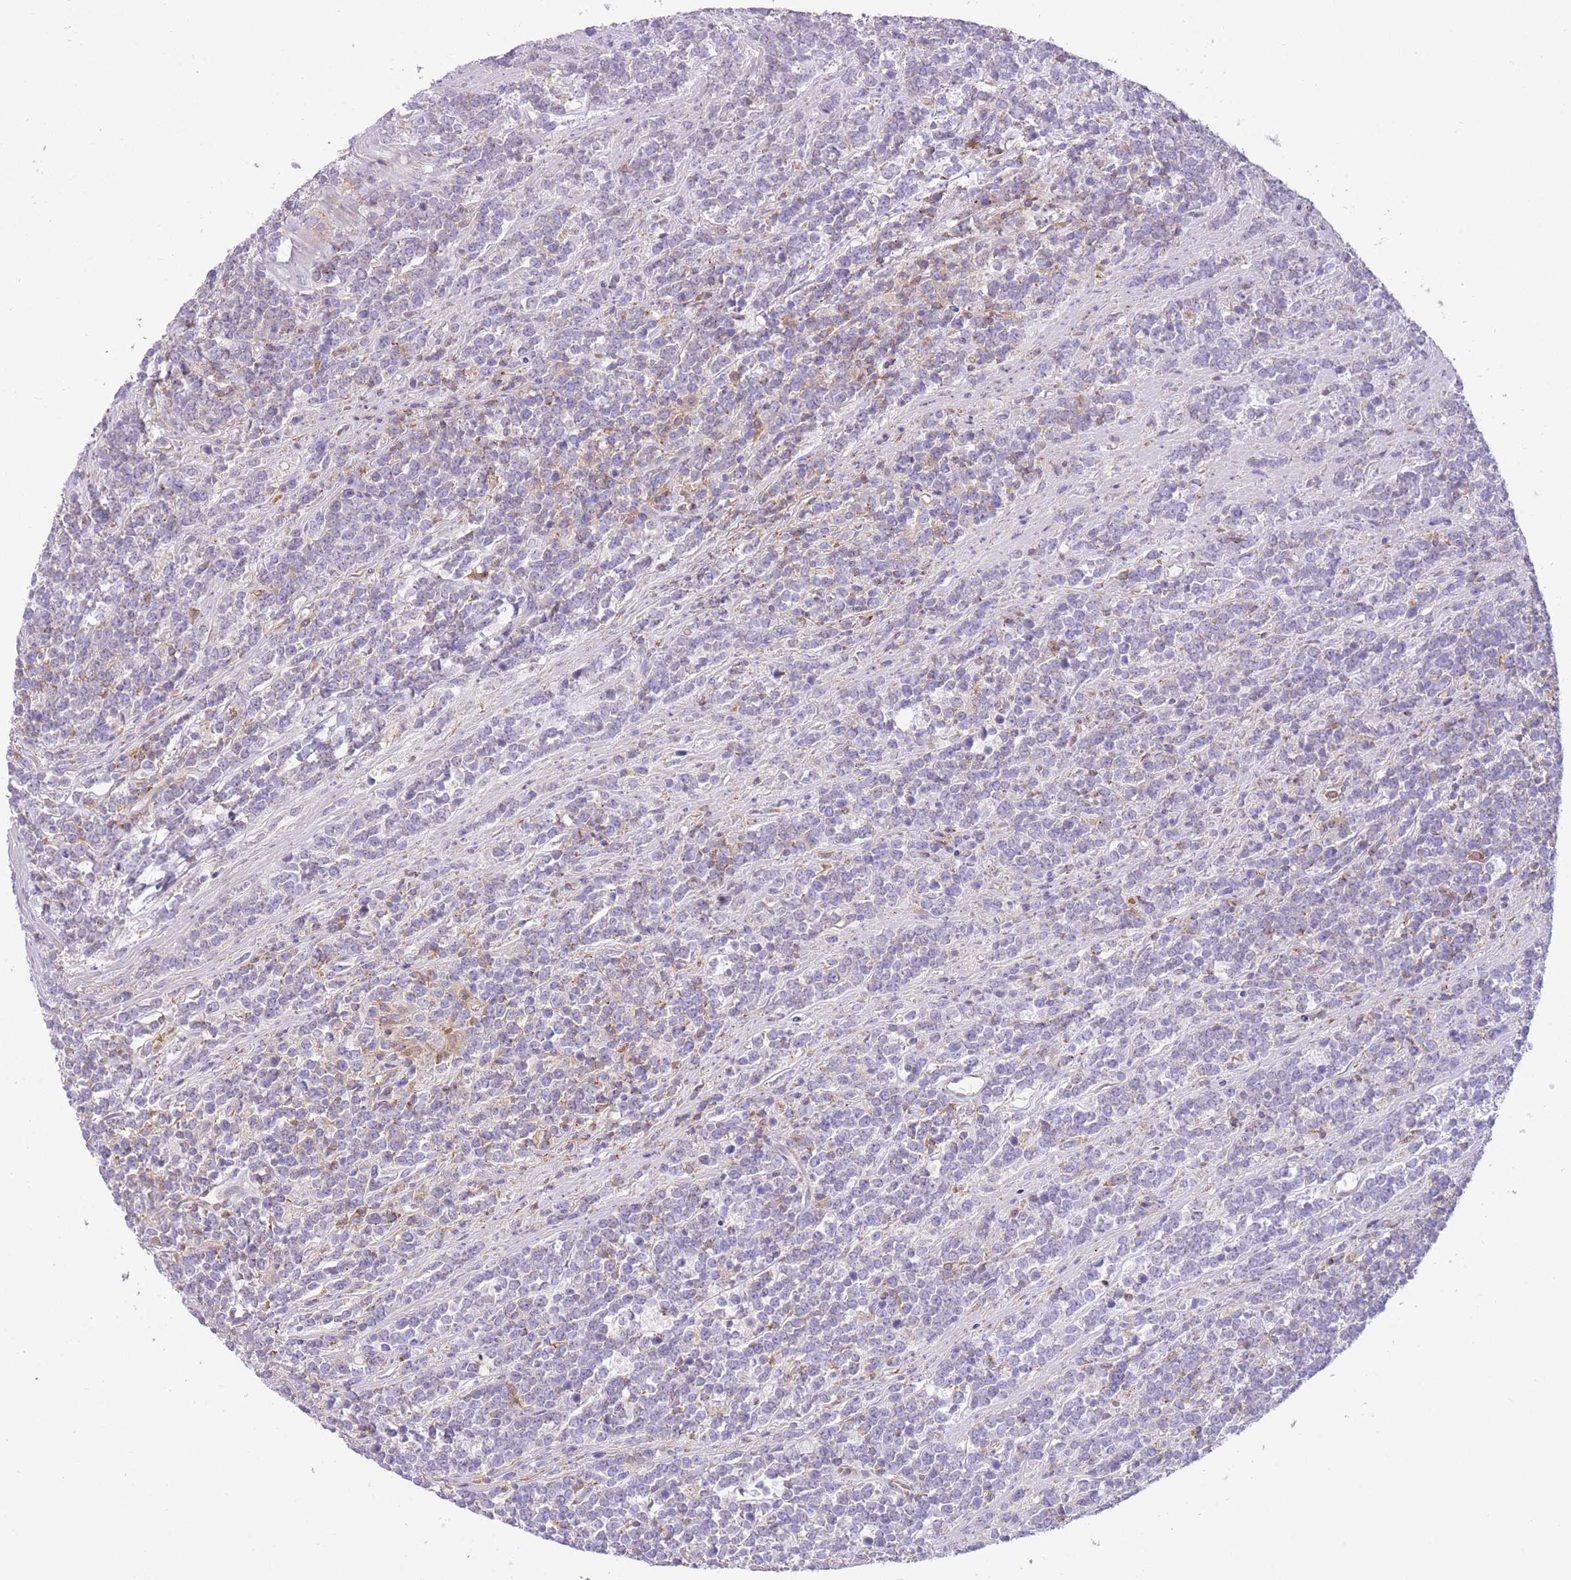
{"staining": {"intensity": "negative", "quantity": "none", "location": "none"}, "tissue": "lymphoma", "cell_type": "Tumor cells", "image_type": "cancer", "snomed": [{"axis": "morphology", "description": "Malignant lymphoma, non-Hodgkin's type, High grade"}, {"axis": "topography", "description": "Small intestine"}, {"axis": "topography", "description": "Colon"}], "caption": "This photomicrograph is of lymphoma stained with IHC to label a protein in brown with the nuclei are counter-stained blue. There is no positivity in tumor cells.", "gene": "PRKAR1A", "patient": {"sex": "male", "age": 8}}